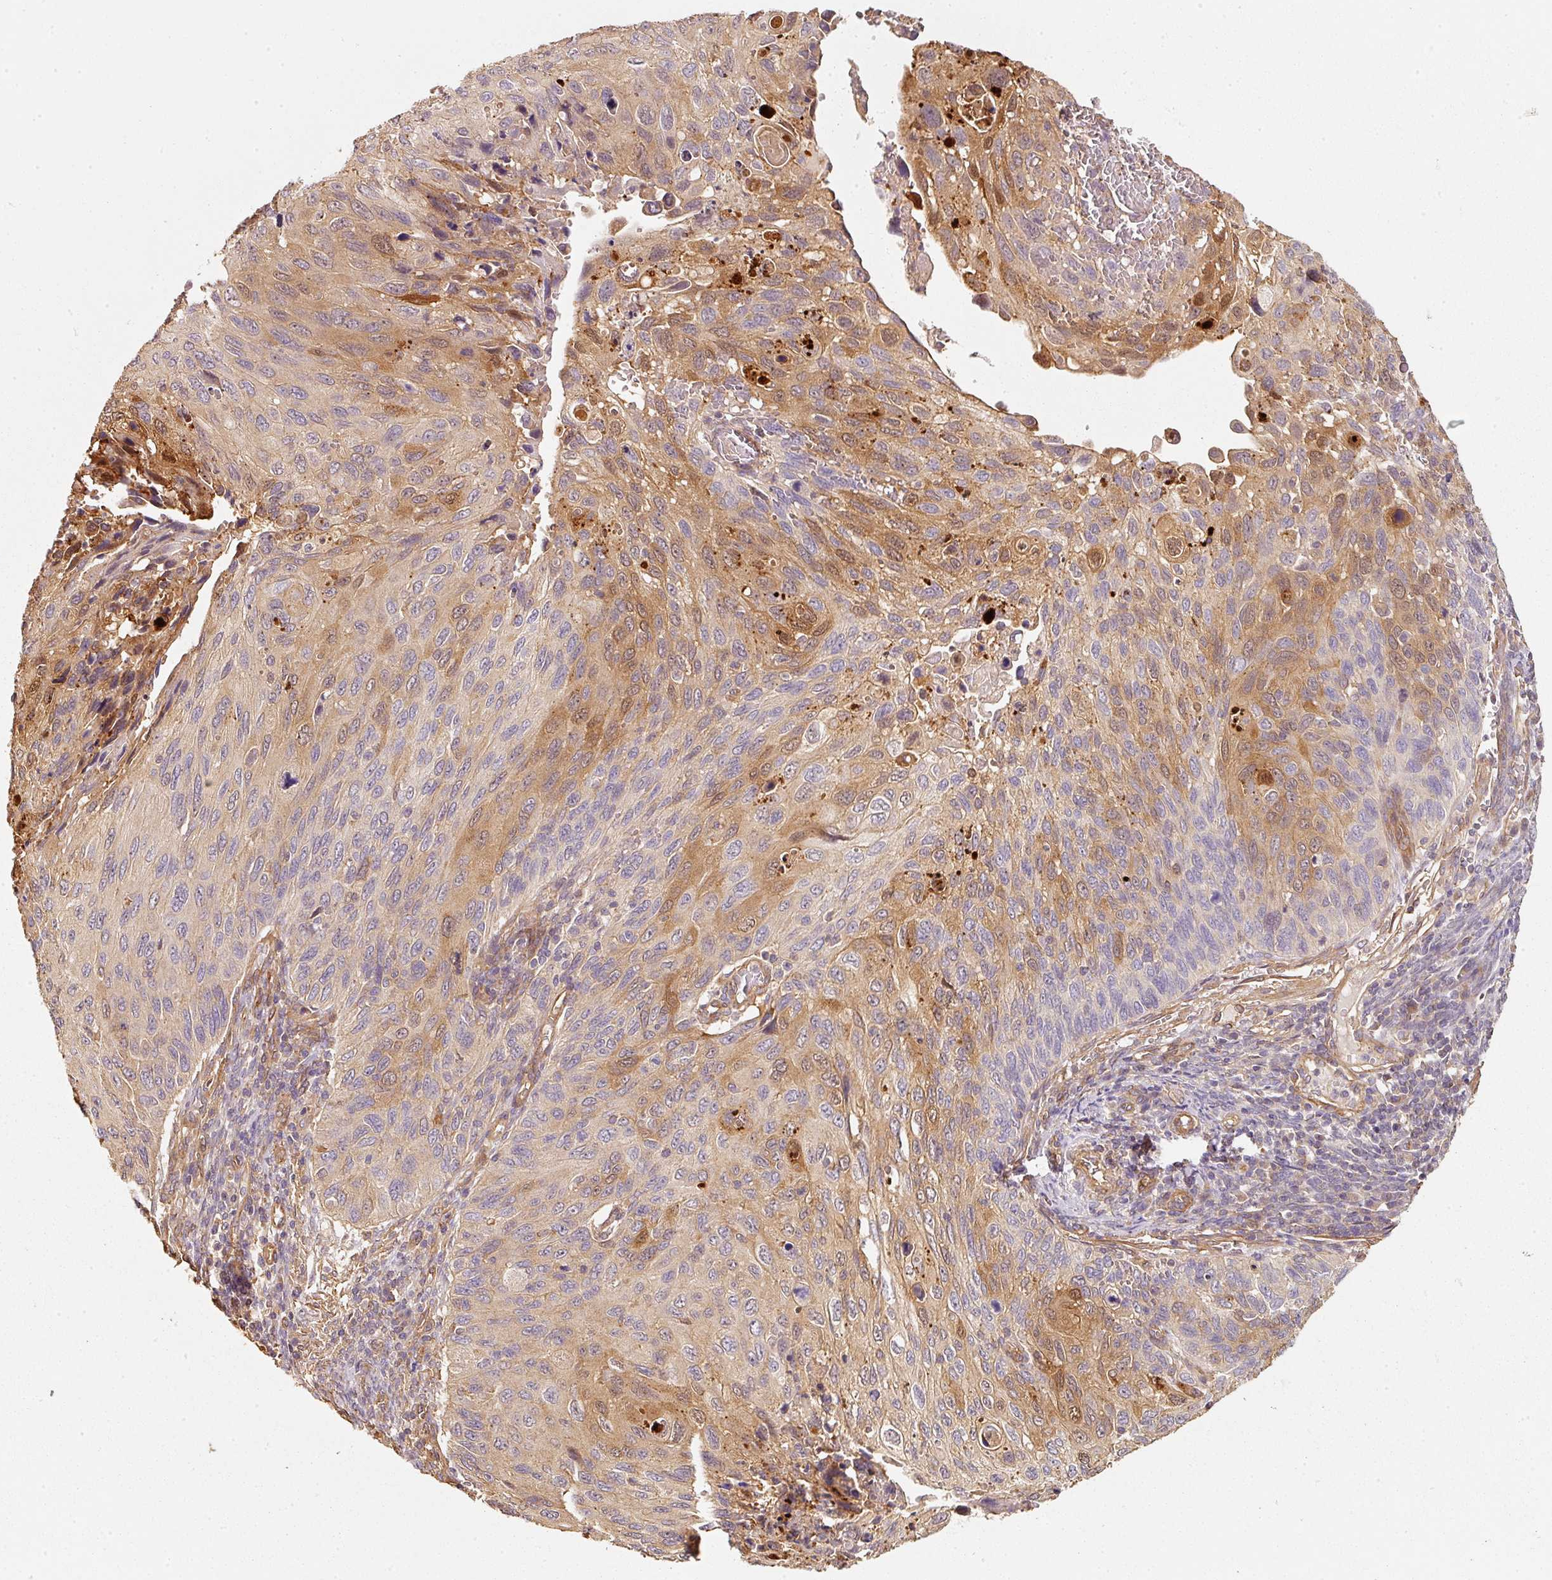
{"staining": {"intensity": "strong", "quantity": "25%-75%", "location": "cytoplasmic/membranous,nuclear"}, "tissue": "cervical cancer", "cell_type": "Tumor cells", "image_type": "cancer", "snomed": [{"axis": "morphology", "description": "Squamous cell carcinoma, NOS"}, {"axis": "topography", "description": "Cervix"}], "caption": "Immunohistochemistry (IHC) histopathology image of cervical cancer stained for a protein (brown), which demonstrates high levels of strong cytoplasmic/membranous and nuclear expression in about 25%-75% of tumor cells.", "gene": "CEP95", "patient": {"sex": "female", "age": 70}}